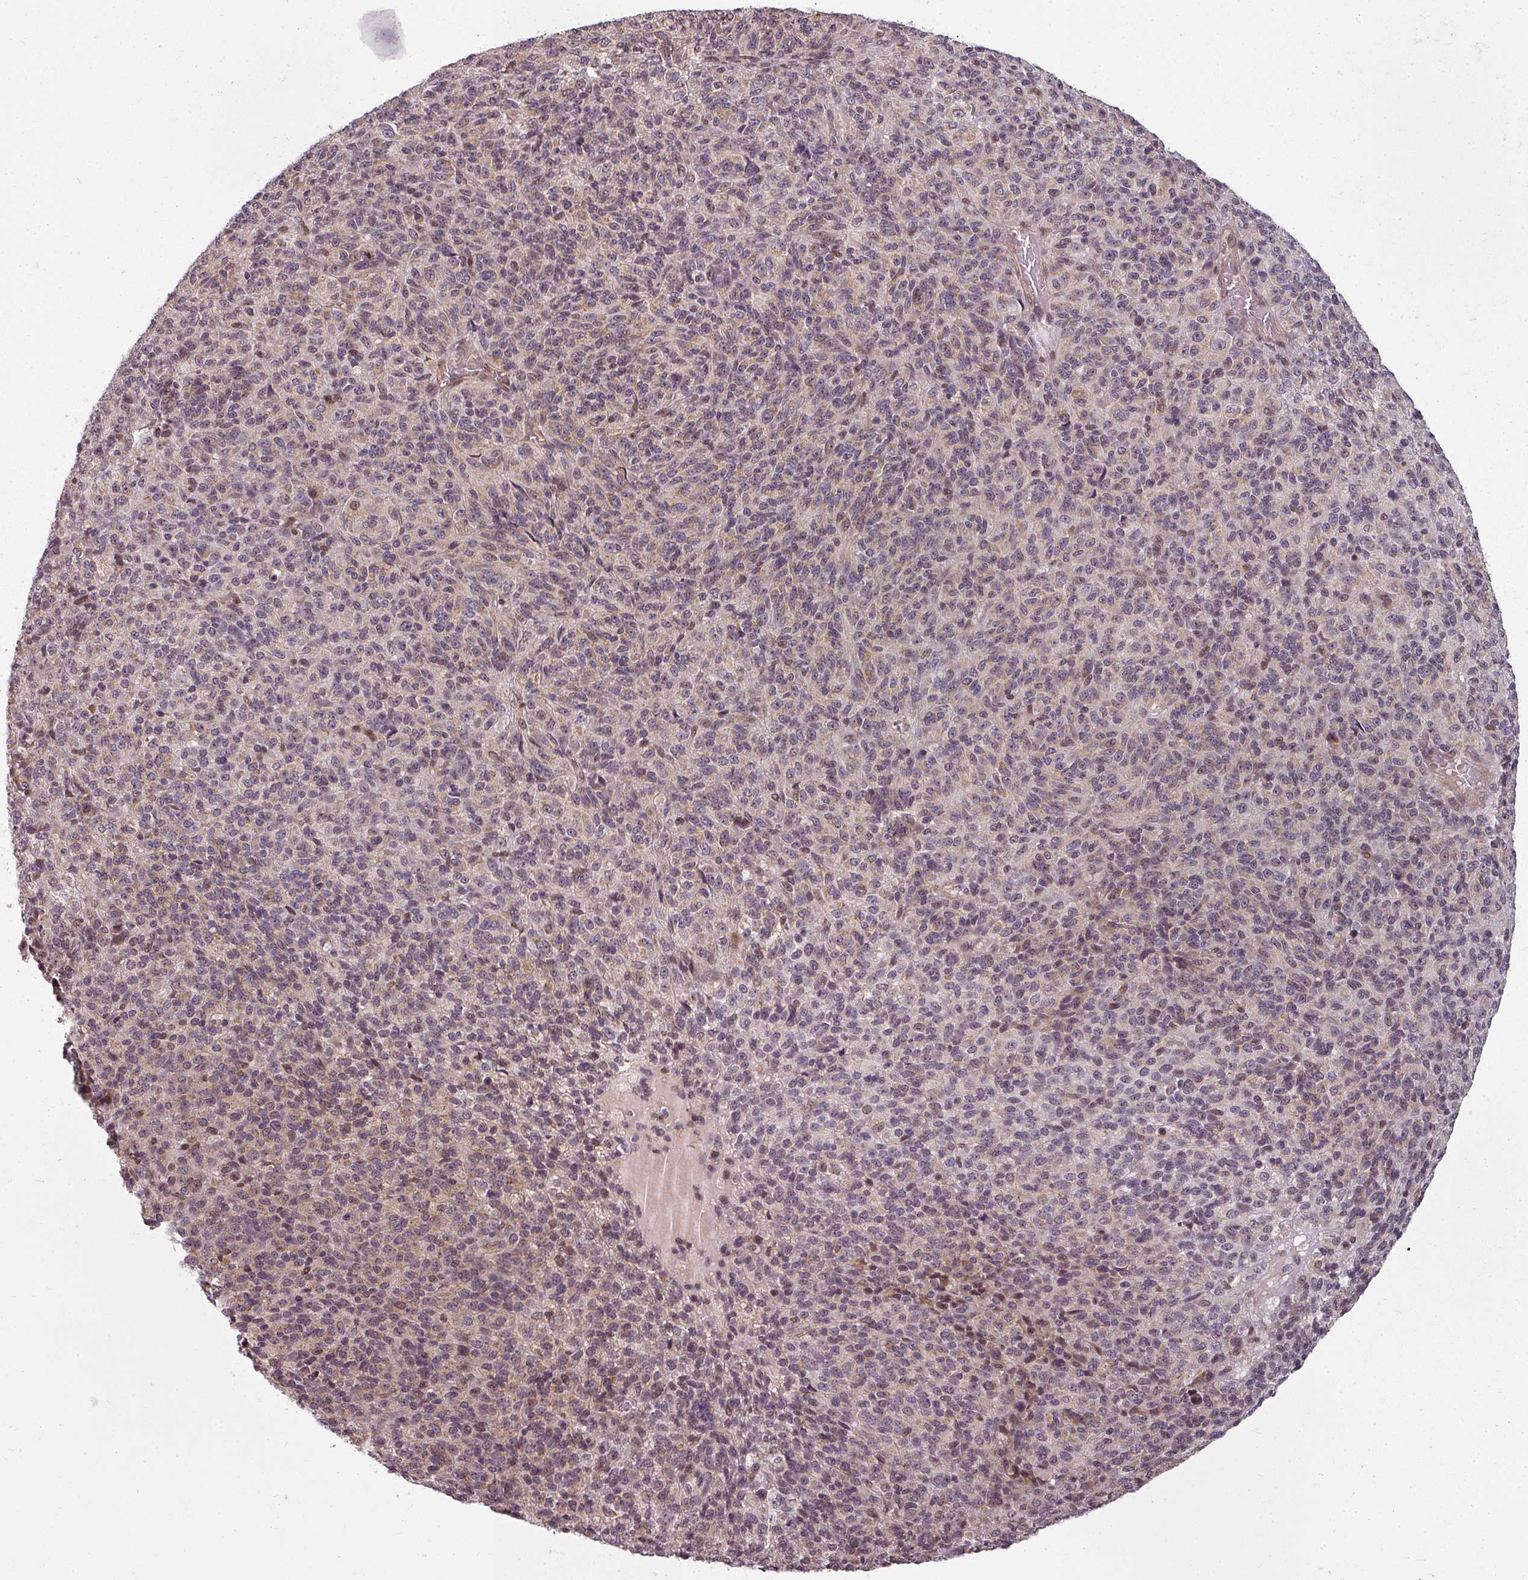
{"staining": {"intensity": "weak", "quantity": ">75%", "location": "cytoplasmic/membranous"}, "tissue": "melanoma", "cell_type": "Tumor cells", "image_type": "cancer", "snomed": [{"axis": "morphology", "description": "Malignant melanoma, Metastatic site"}, {"axis": "topography", "description": "Brain"}], "caption": "High-power microscopy captured an immunohistochemistry (IHC) histopathology image of malignant melanoma (metastatic site), revealing weak cytoplasmic/membranous staining in approximately >75% of tumor cells. Using DAB (brown) and hematoxylin (blue) stains, captured at high magnification using brightfield microscopy.", "gene": "CLIC1", "patient": {"sex": "female", "age": 56}}